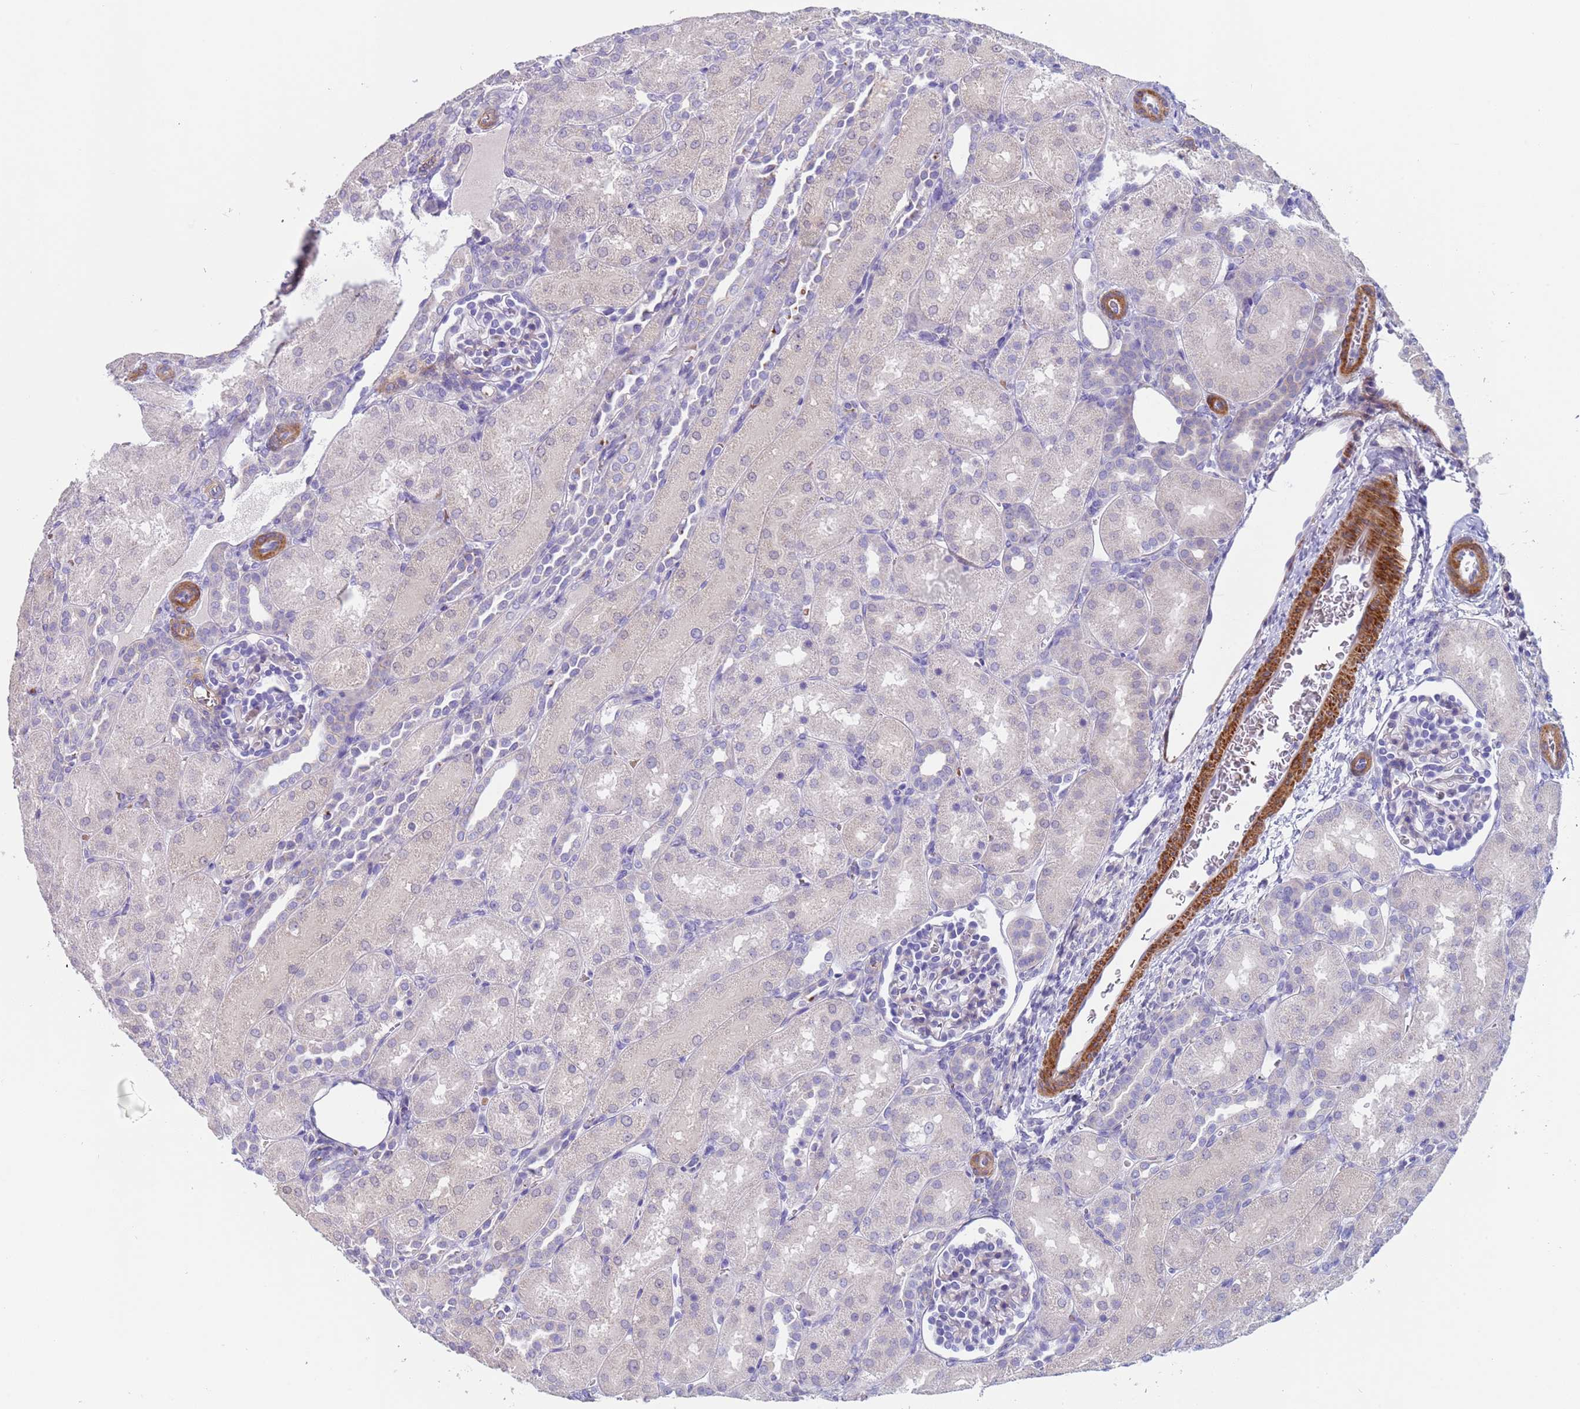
{"staining": {"intensity": "negative", "quantity": "none", "location": "none"}, "tissue": "kidney", "cell_type": "Cells in glomeruli", "image_type": "normal", "snomed": [{"axis": "morphology", "description": "Normal tissue, NOS"}, {"axis": "topography", "description": "Kidney"}], "caption": "The IHC histopathology image has no significant staining in cells in glomeruli of kidney.", "gene": "KBTBD3", "patient": {"sex": "male", "age": 1}}